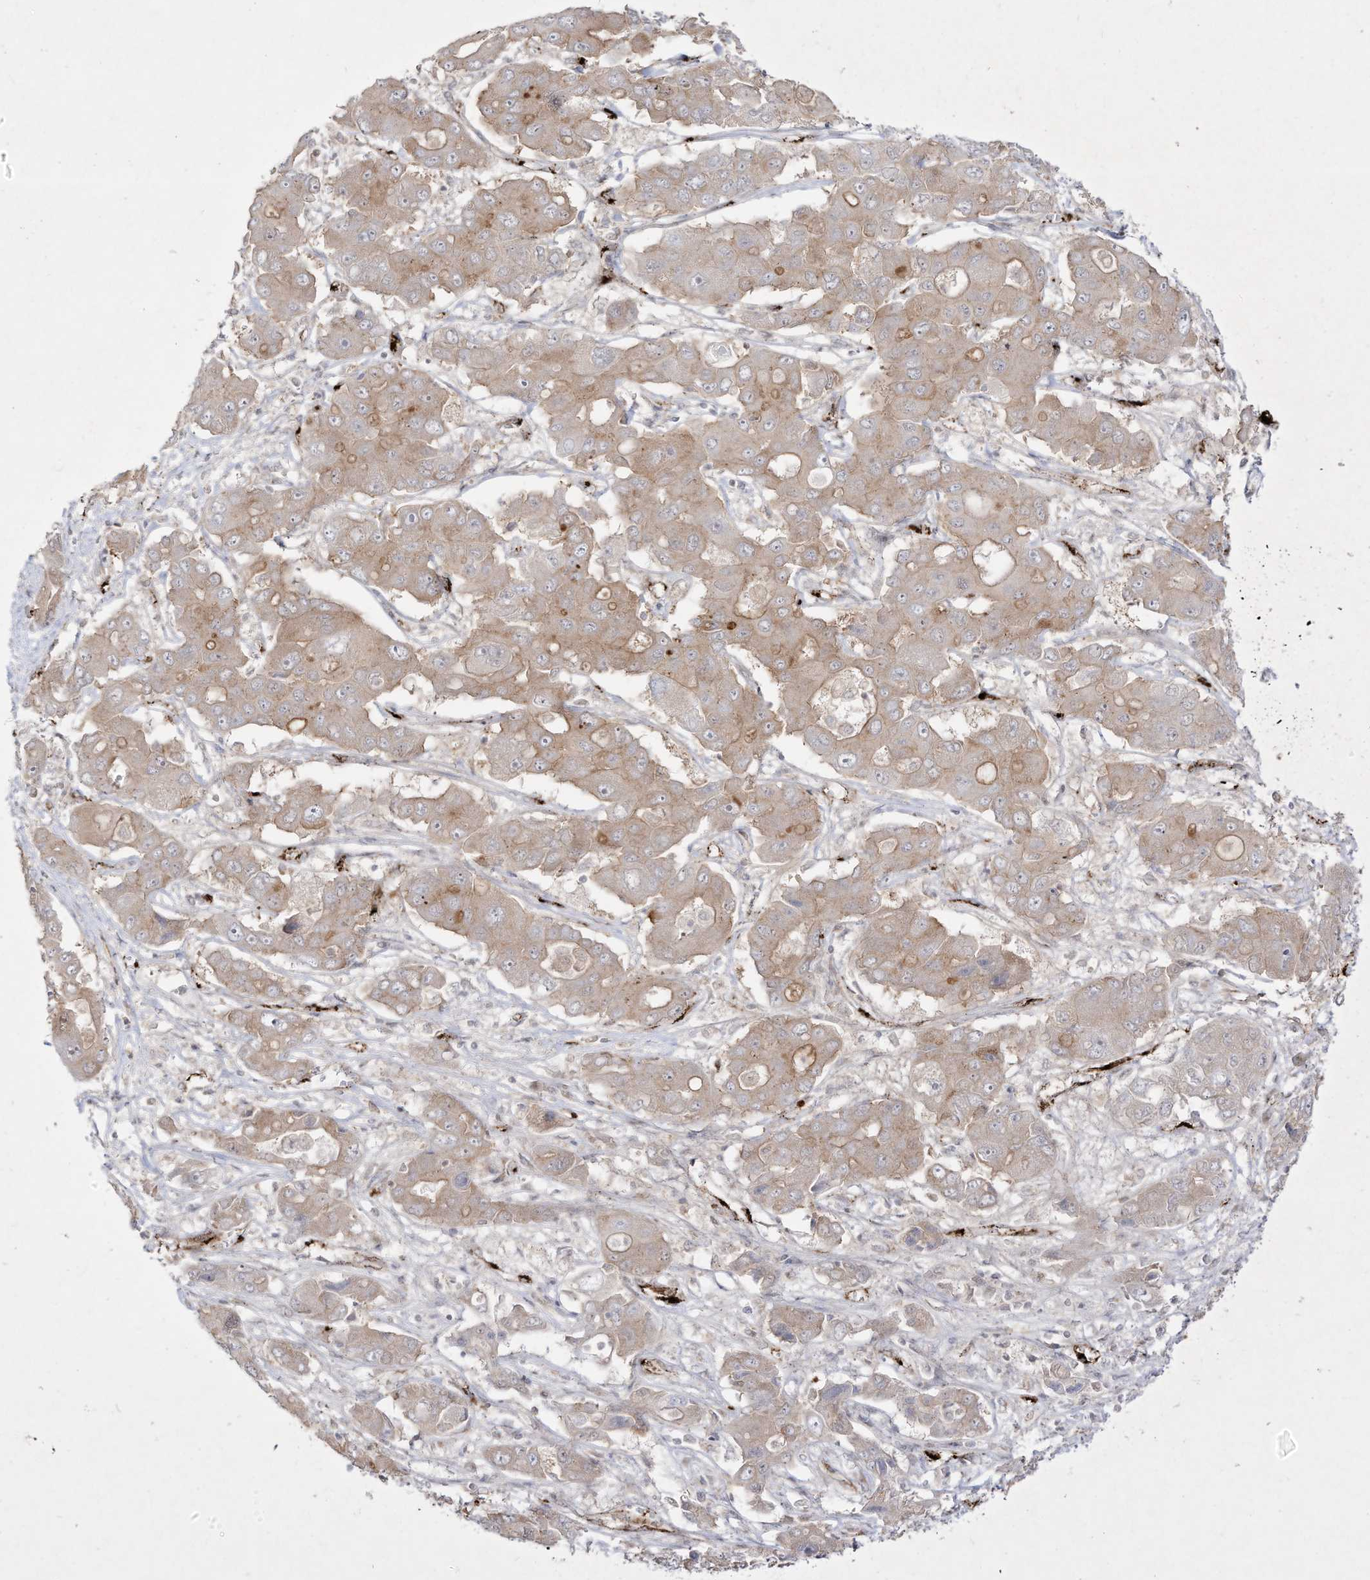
{"staining": {"intensity": "moderate", "quantity": "<25%", "location": "cytoplasmic/membranous"}, "tissue": "liver cancer", "cell_type": "Tumor cells", "image_type": "cancer", "snomed": [{"axis": "morphology", "description": "Cholangiocarcinoma"}, {"axis": "topography", "description": "Liver"}], "caption": "An IHC image of neoplastic tissue is shown. Protein staining in brown shows moderate cytoplasmic/membranous positivity in liver cancer within tumor cells.", "gene": "ZGRF1", "patient": {"sex": "male", "age": 67}}